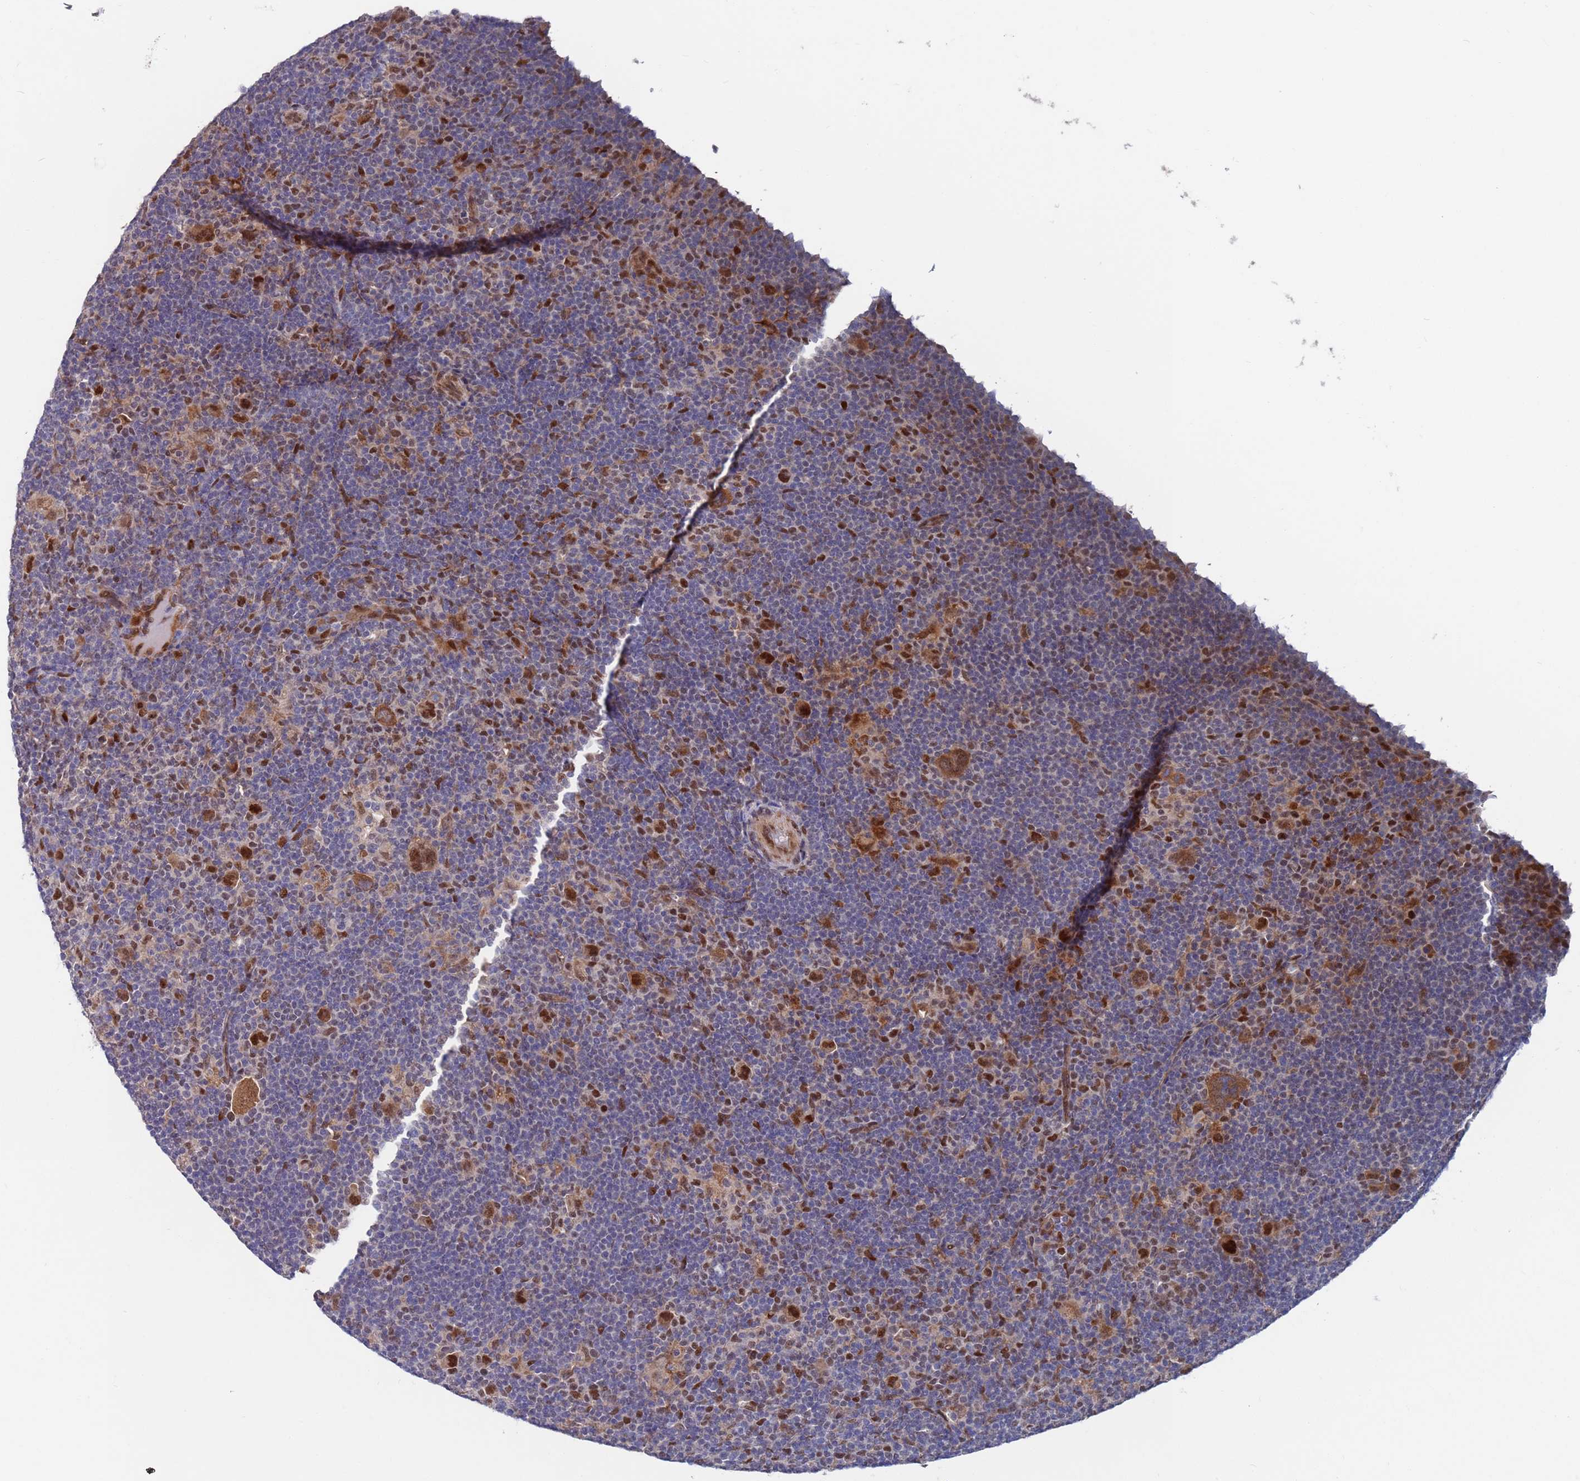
{"staining": {"intensity": "moderate", "quantity": ">75%", "location": "cytoplasmic/membranous,nuclear"}, "tissue": "lymphoma", "cell_type": "Tumor cells", "image_type": "cancer", "snomed": [{"axis": "morphology", "description": "Hodgkin's disease, NOS"}, {"axis": "topography", "description": "Lymph node"}], "caption": "Protein expression analysis of human lymphoma reveals moderate cytoplasmic/membranous and nuclear expression in about >75% of tumor cells.", "gene": "FBXO27", "patient": {"sex": "female", "age": 57}}